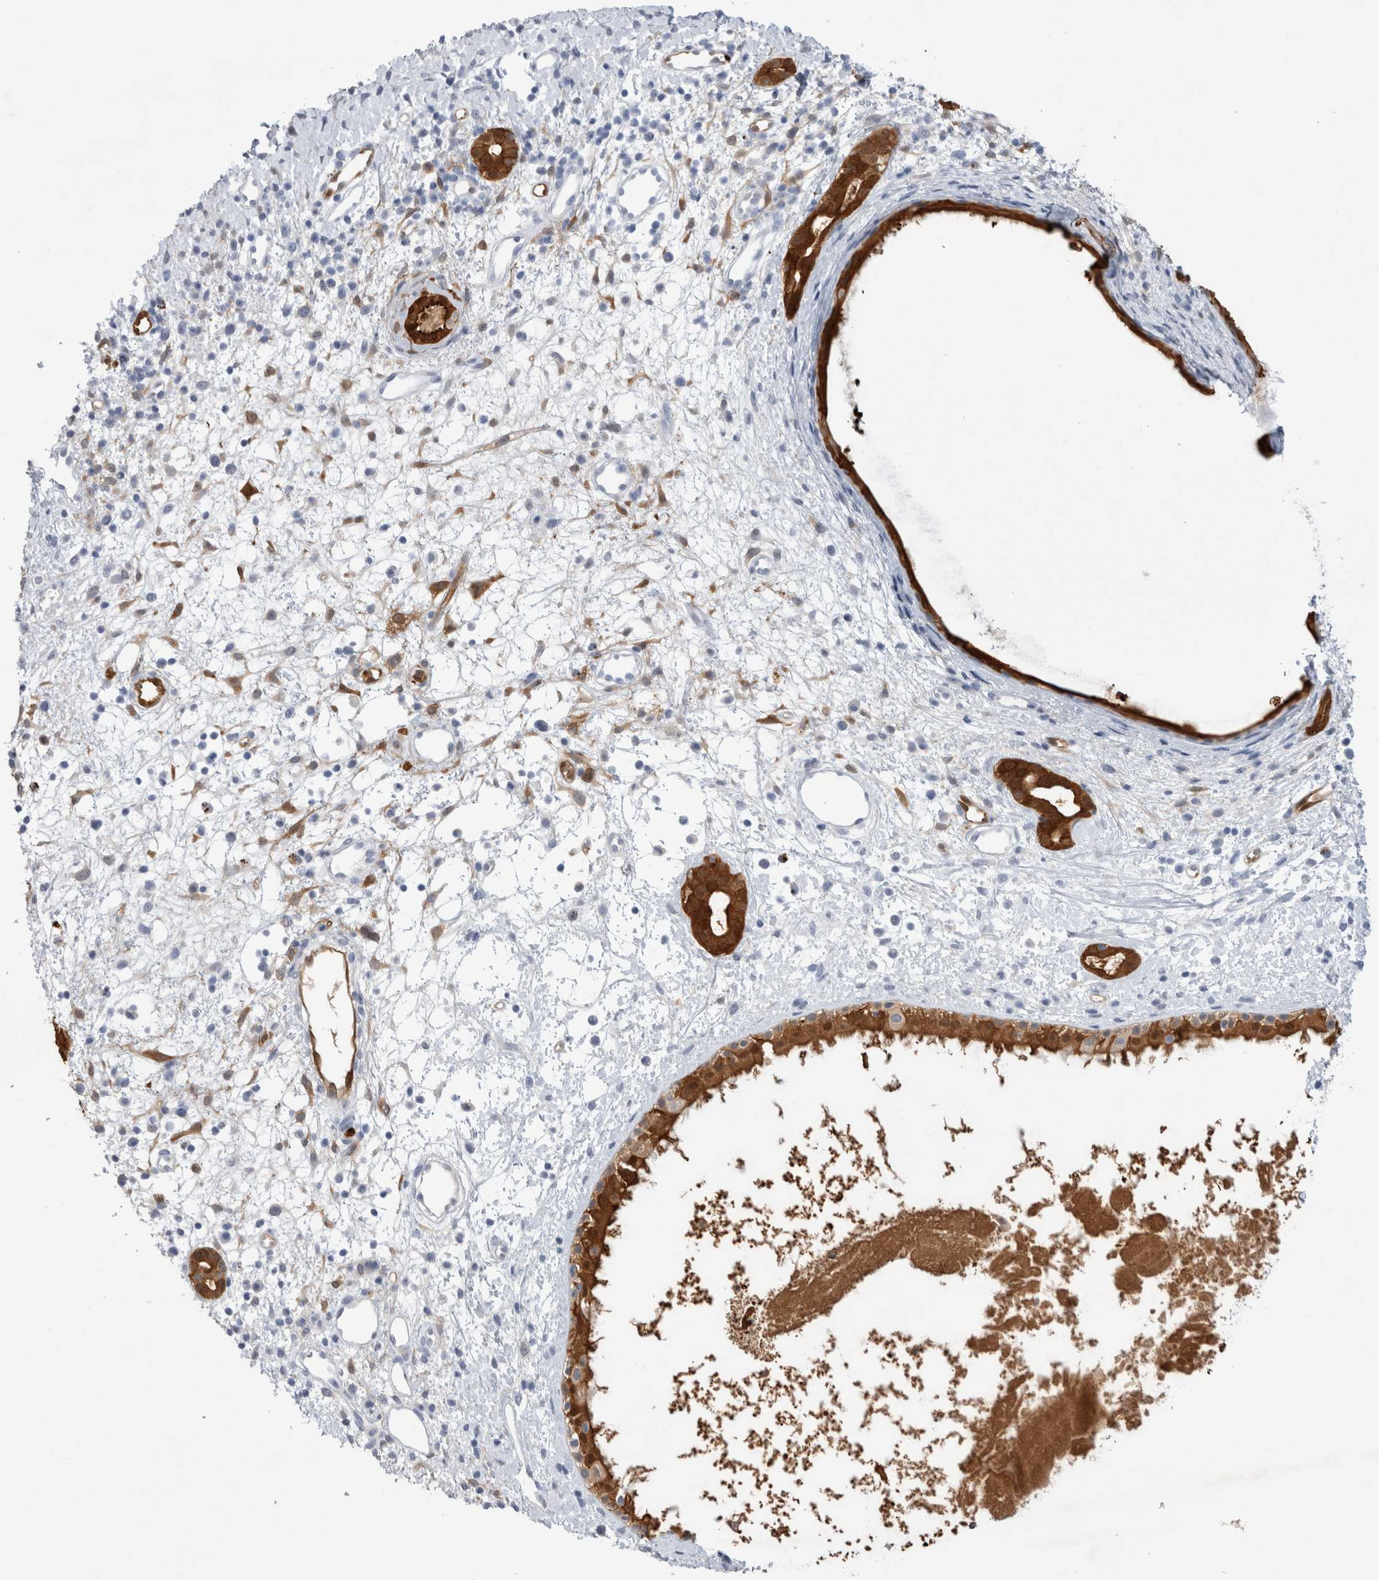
{"staining": {"intensity": "moderate", "quantity": ">75%", "location": "nuclear"}, "tissue": "nasopharynx", "cell_type": "Respiratory epithelial cells", "image_type": "normal", "snomed": [{"axis": "morphology", "description": "Normal tissue, NOS"}, {"axis": "topography", "description": "Nasopharynx"}], "caption": "Protein expression analysis of normal nasopharynx shows moderate nuclear positivity in about >75% of respiratory epithelial cells. (IHC, brightfield microscopy, high magnification).", "gene": "NAPEPLD", "patient": {"sex": "male", "age": 22}}